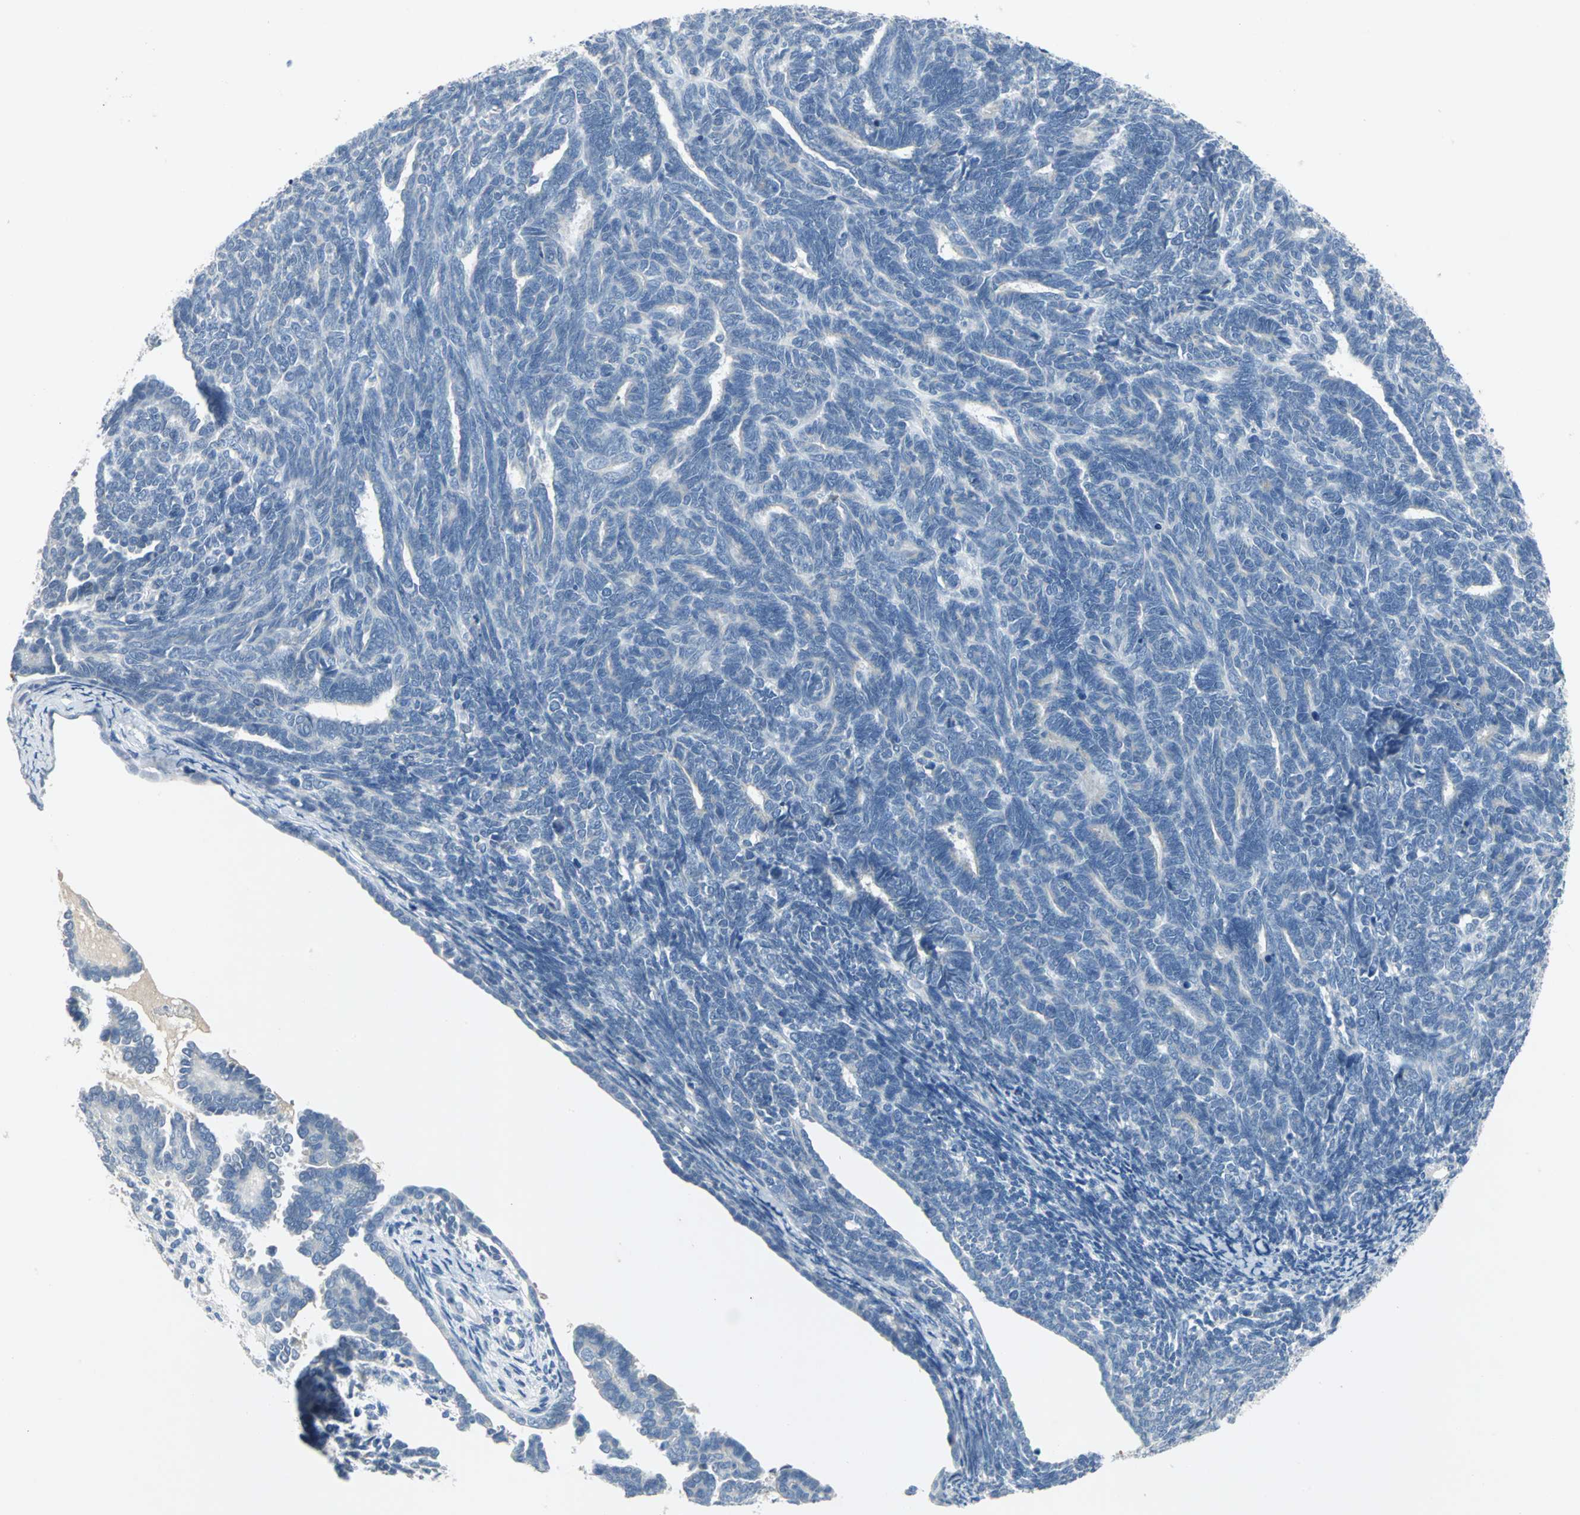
{"staining": {"intensity": "negative", "quantity": "none", "location": "none"}, "tissue": "endometrial cancer", "cell_type": "Tumor cells", "image_type": "cancer", "snomed": [{"axis": "morphology", "description": "Neoplasm, malignant, NOS"}, {"axis": "topography", "description": "Endometrium"}], "caption": "Micrograph shows no significant protein positivity in tumor cells of endometrial neoplasm (malignant). Brightfield microscopy of immunohistochemistry (IHC) stained with DAB (3,3'-diaminobenzidine) (brown) and hematoxylin (blue), captured at high magnification.", "gene": "PTGDS", "patient": {"sex": "female", "age": 74}}